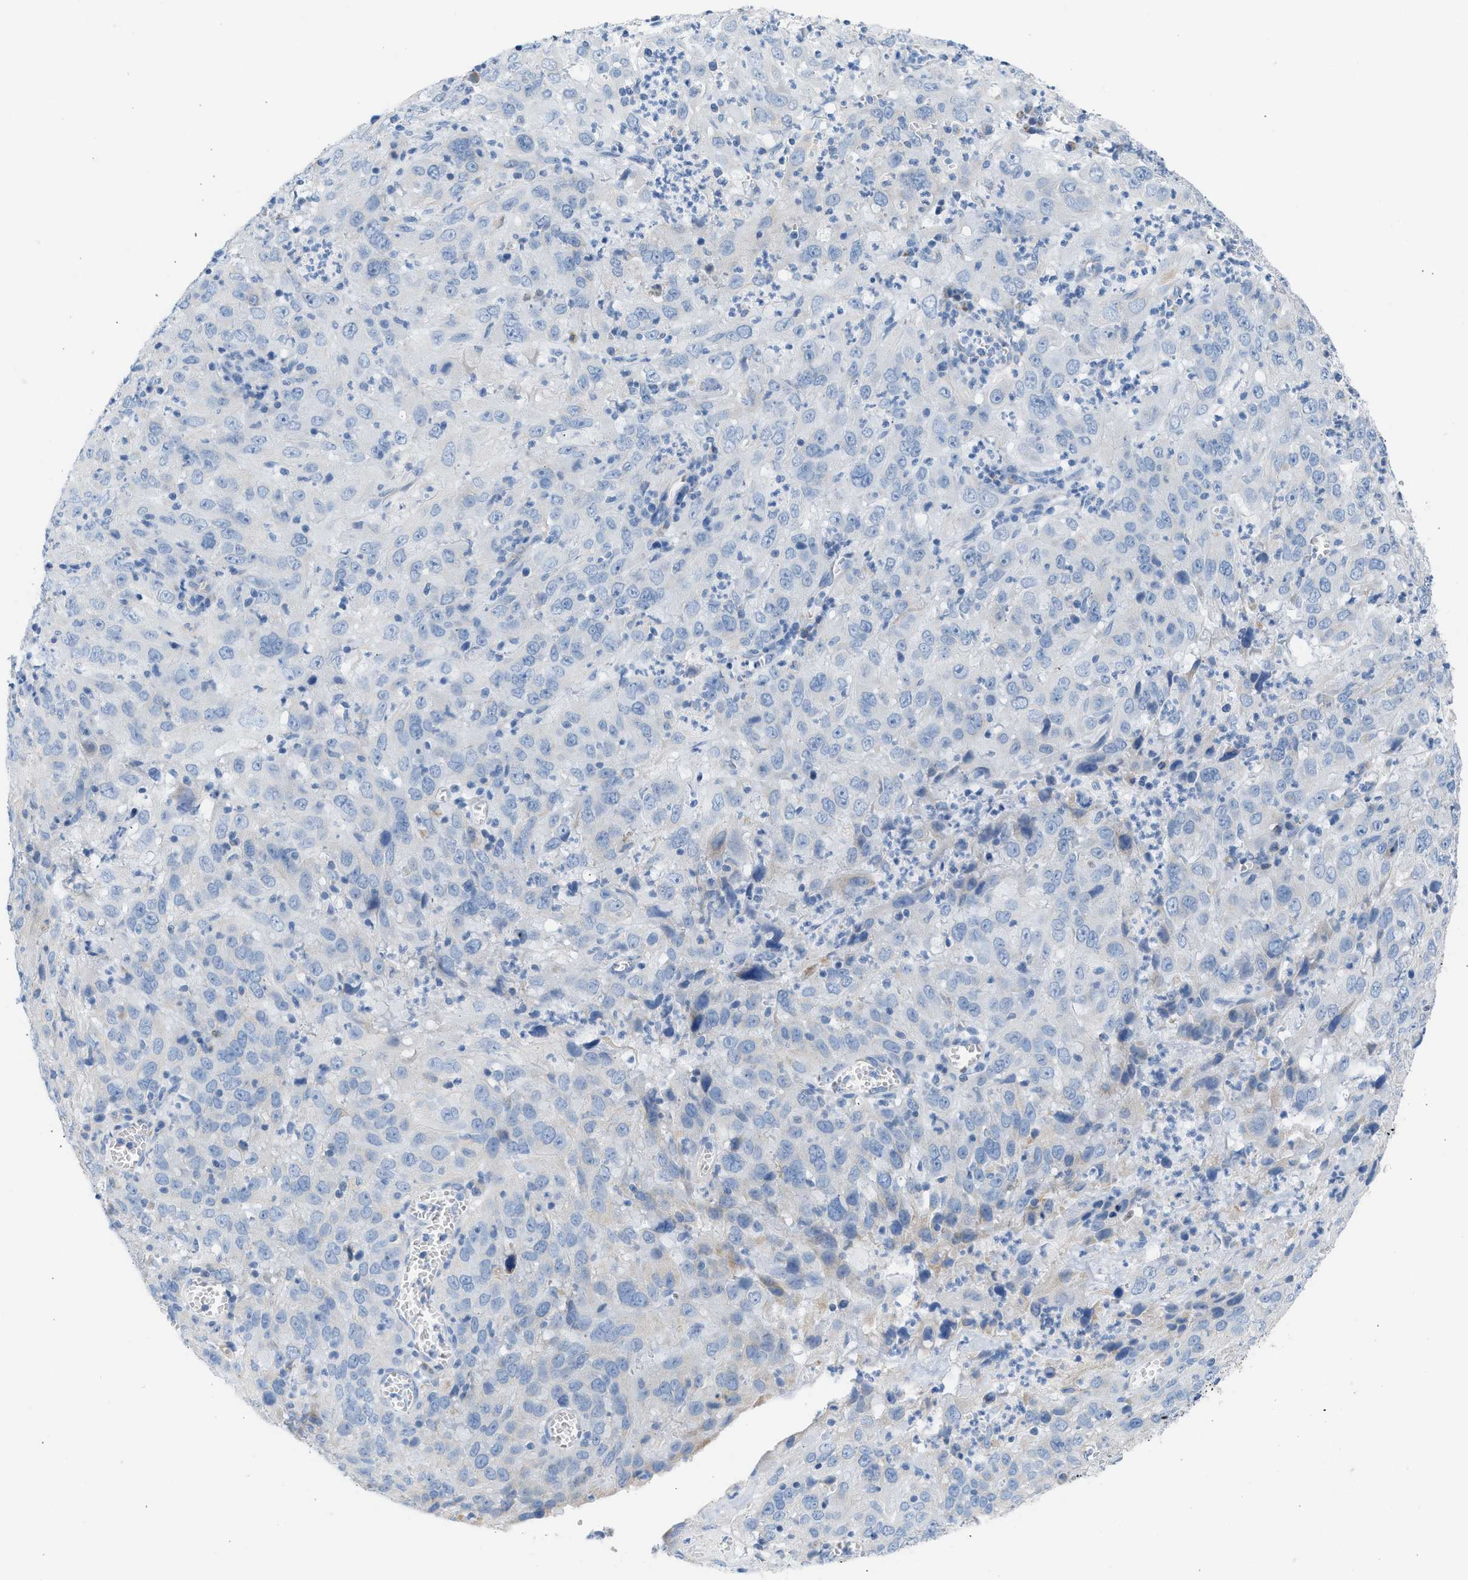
{"staining": {"intensity": "weak", "quantity": "<25%", "location": "cytoplasmic/membranous"}, "tissue": "cervical cancer", "cell_type": "Tumor cells", "image_type": "cancer", "snomed": [{"axis": "morphology", "description": "Squamous cell carcinoma, NOS"}, {"axis": "topography", "description": "Cervix"}], "caption": "DAB immunohistochemical staining of cervical cancer (squamous cell carcinoma) demonstrates no significant staining in tumor cells.", "gene": "NDUFS8", "patient": {"sex": "female", "age": 32}}